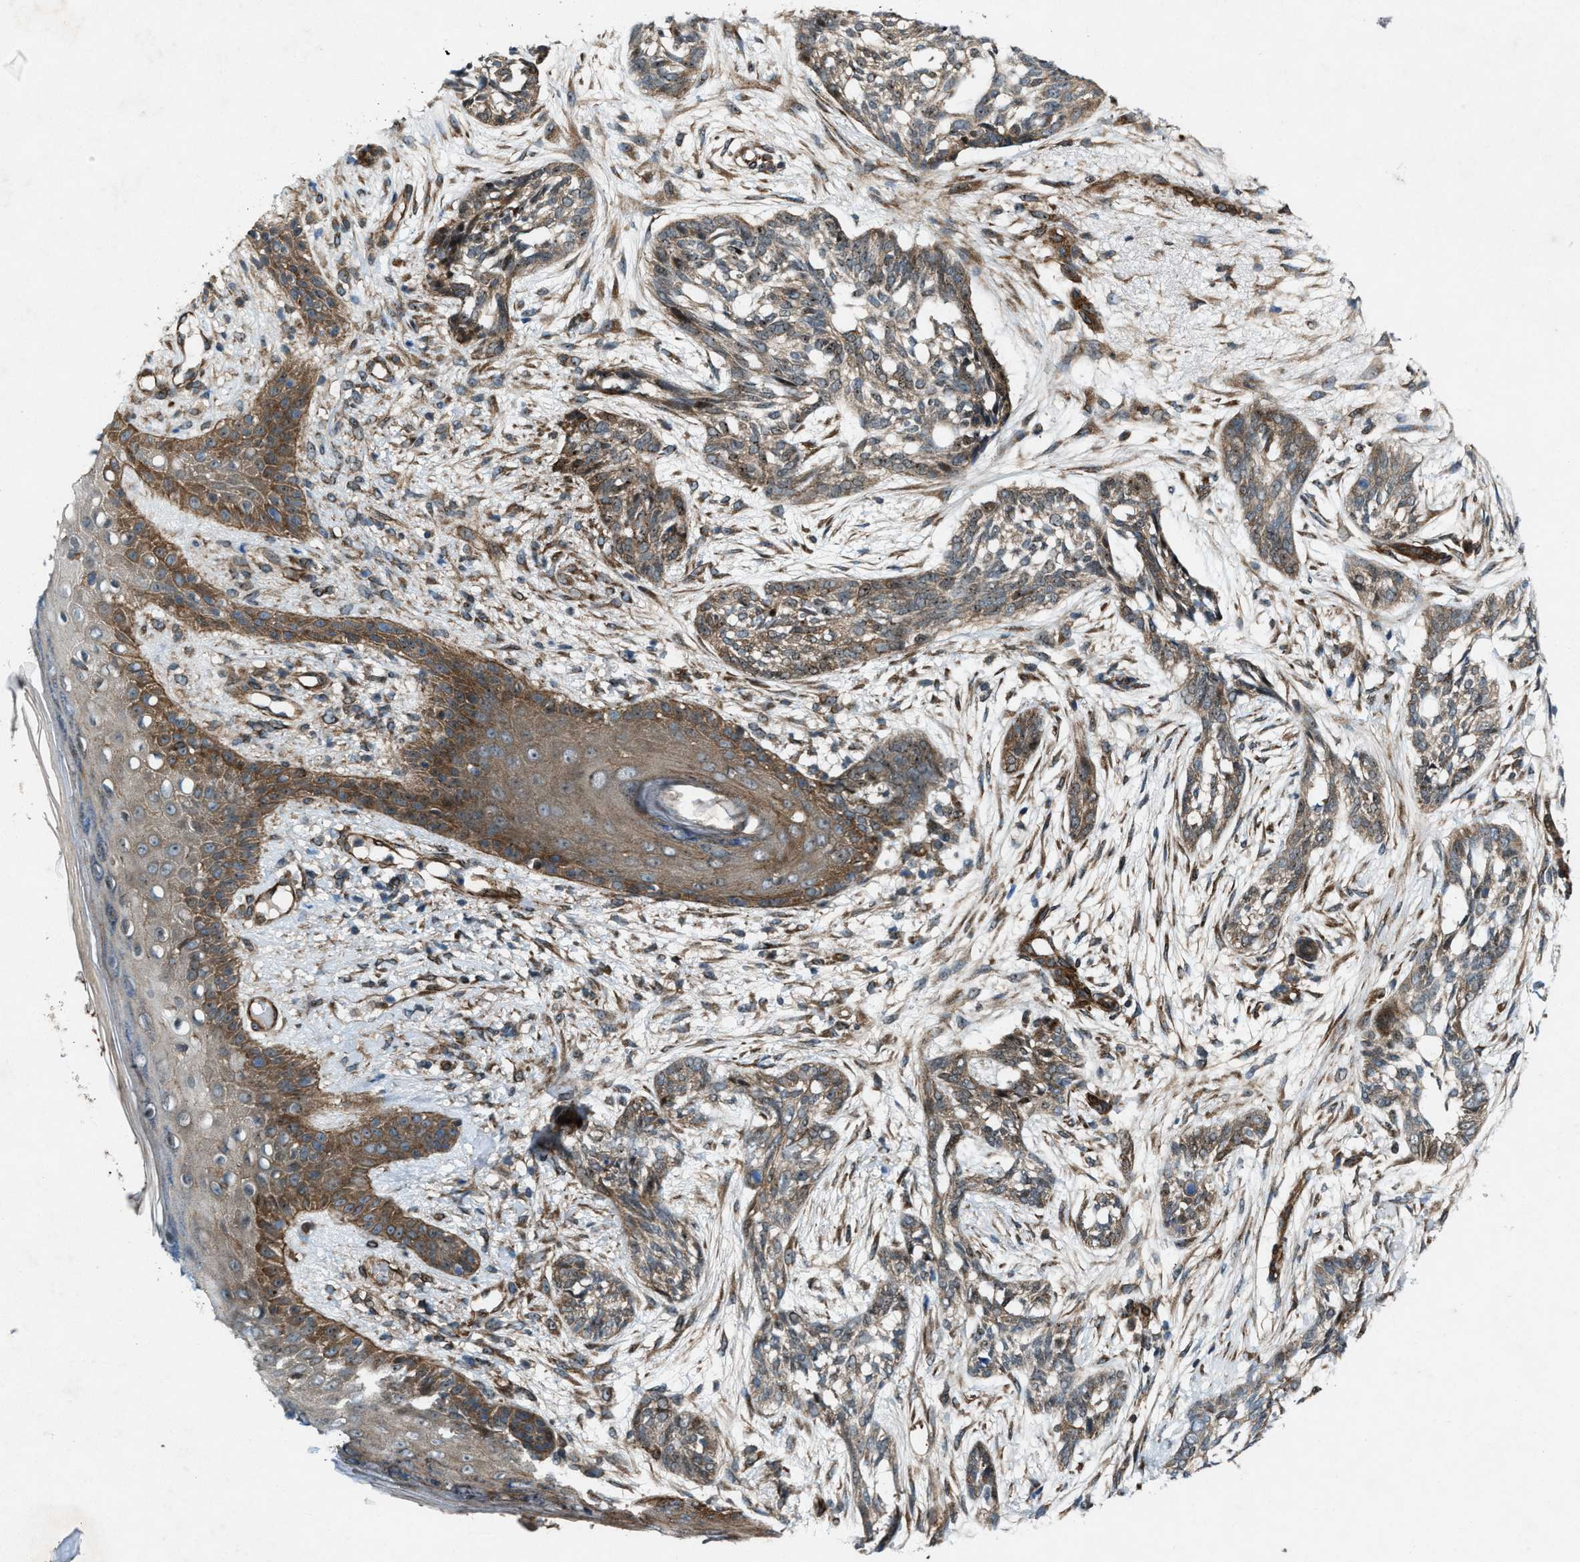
{"staining": {"intensity": "moderate", "quantity": ">75%", "location": "cytoplasmic/membranous,nuclear"}, "tissue": "skin cancer", "cell_type": "Tumor cells", "image_type": "cancer", "snomed": [{"axis": "morphology", "description": "Basal cell carcinoma"}, {"axis": "topography", "description": "Skin"}], "caption": "IHC (DAB) staining of basal cell carcinoma (skin) exhibits moderate cytoplasmic/membranous and nuclear protein staining in about >75% of tumor cells.", "gene": "URGCP", "patient": {"sex": "female", "age": 88}}